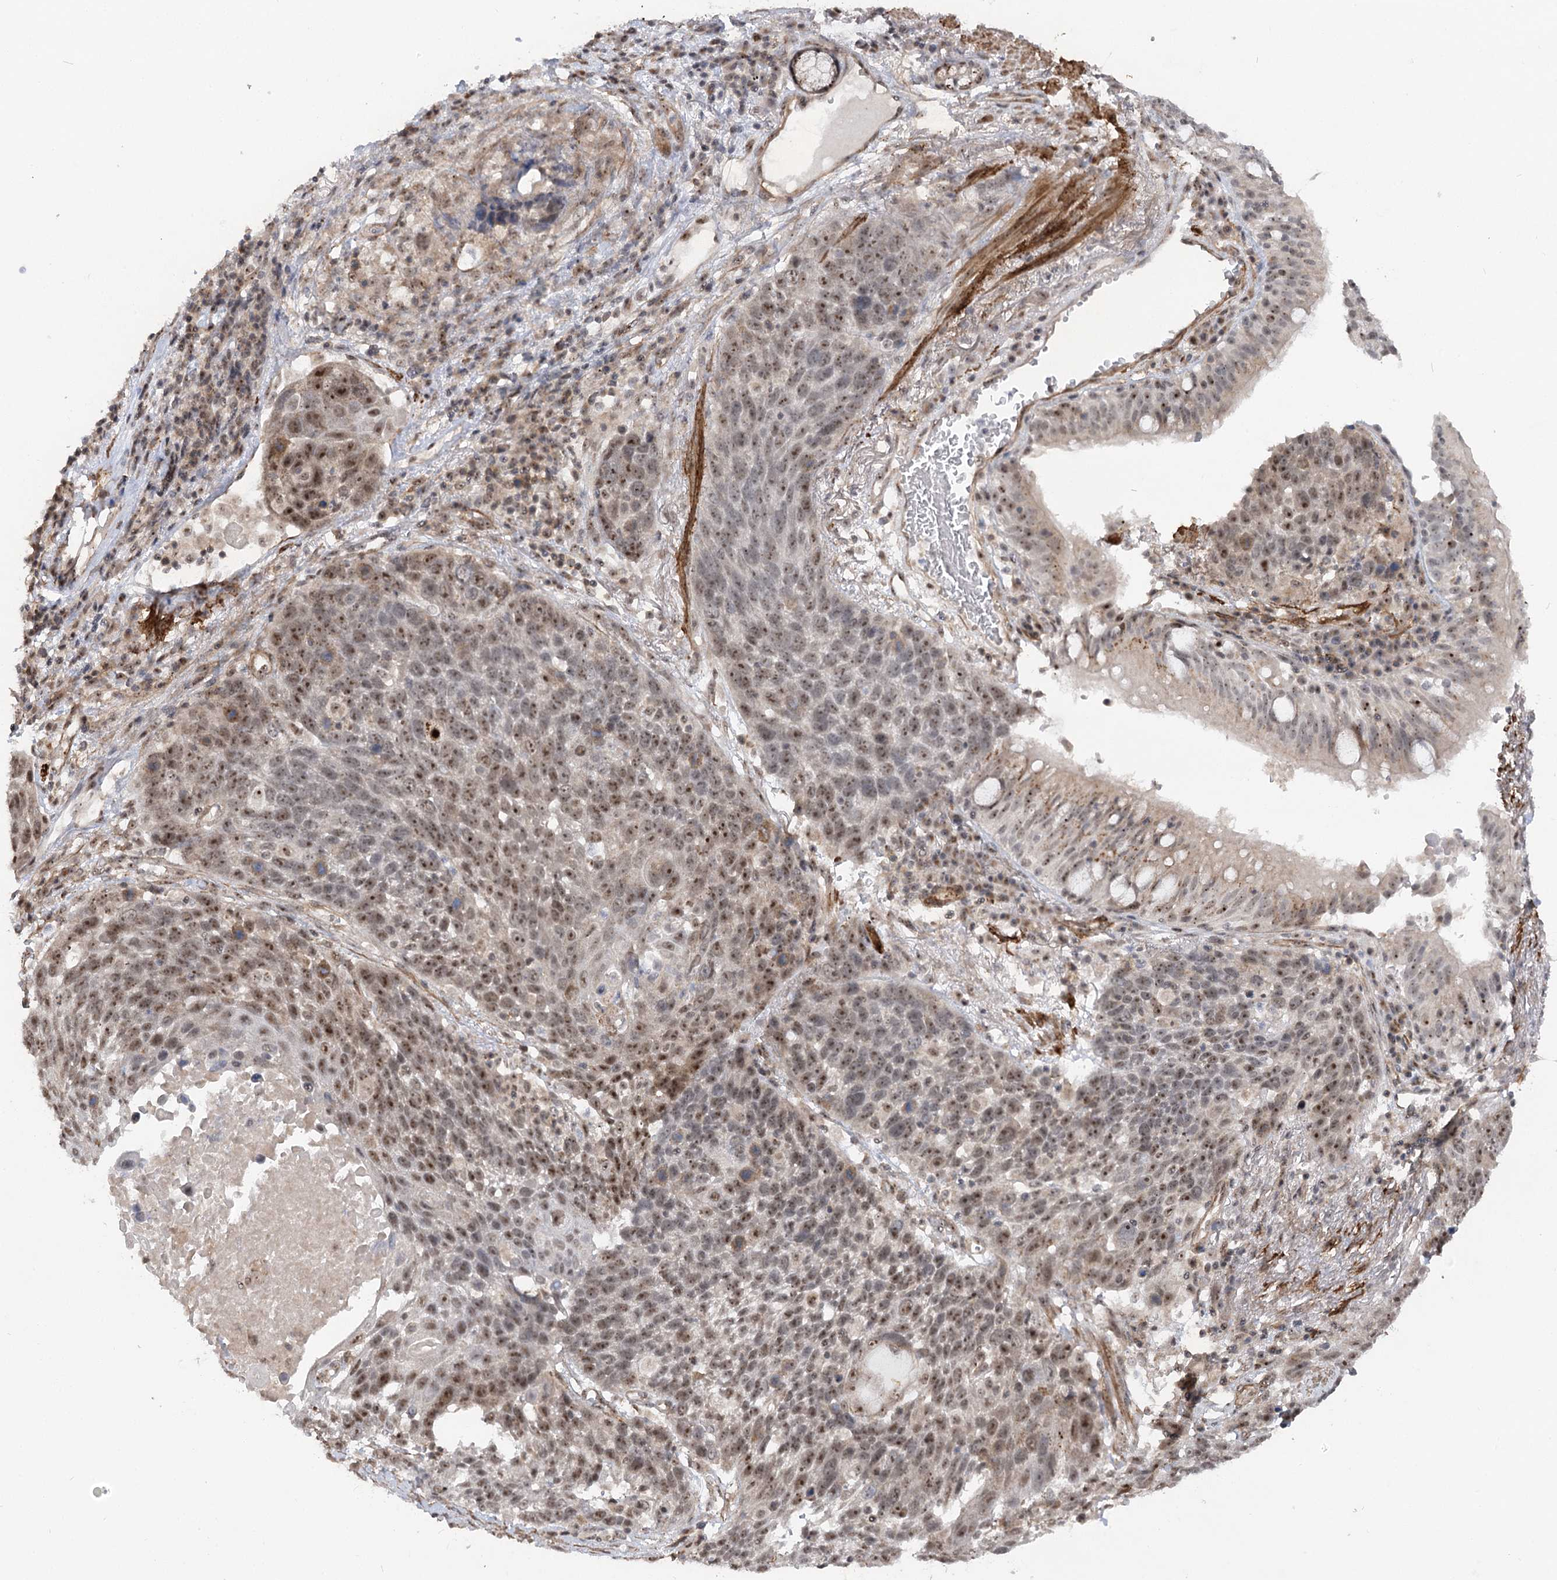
{"staining": {"intensity": "moderate", "quantity": ">75%", "location": "nuclear"}, "tissue": "lung cancer", "cell_type": "Tumor cells", "image_type": "cancer", "snomed": [{"axis": "morphology", "description": "Squamous cell carcinoma, NOS"}, {"axis": "topography", "description": "Lung"}], "caption": "Lung cancer stained with a protein marker displays moderate staining in tumor cells.", "gene": "GNL3L", "patient": {"sex": "male", "age": 66}}